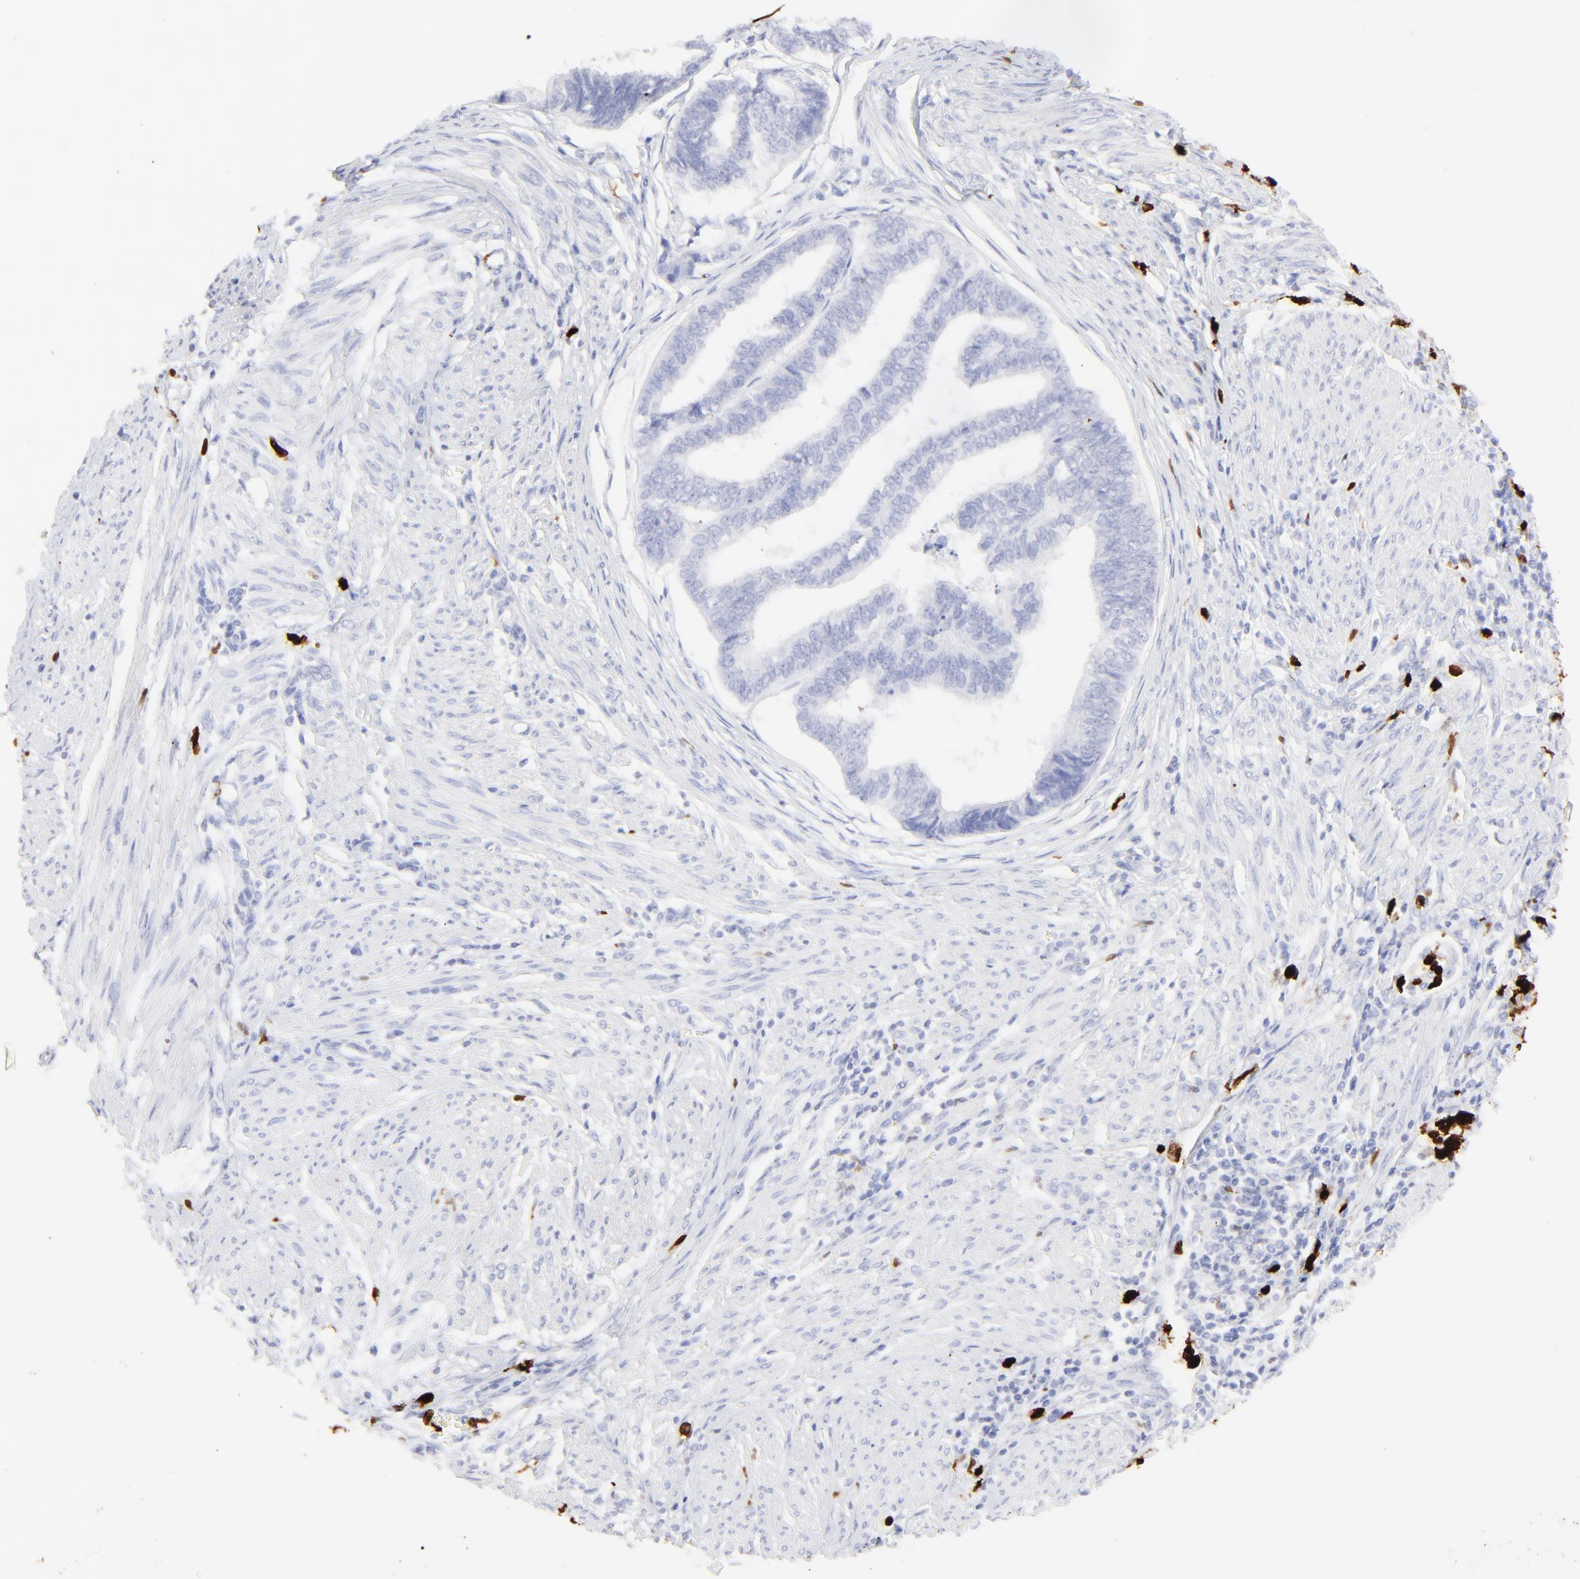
{"staining": {"intensity": "negative", "quantity": "none", "location": "none"}, "tissue": "endometrial cancer", "cell_type": "Tumor cells", "image_type": "cancer", "snomed": [{"axis": "morphology", "description": "Adenocarcinoma, NOS"}, {"axis": "topography", "description": "Endometrium"}], "caption": "This is an IHC micrograph of endometrial adenocarcinoma. There is no expression in tumor cells.", "gene": "S100A12", "patient": {"sex": "female", "age": 75}}